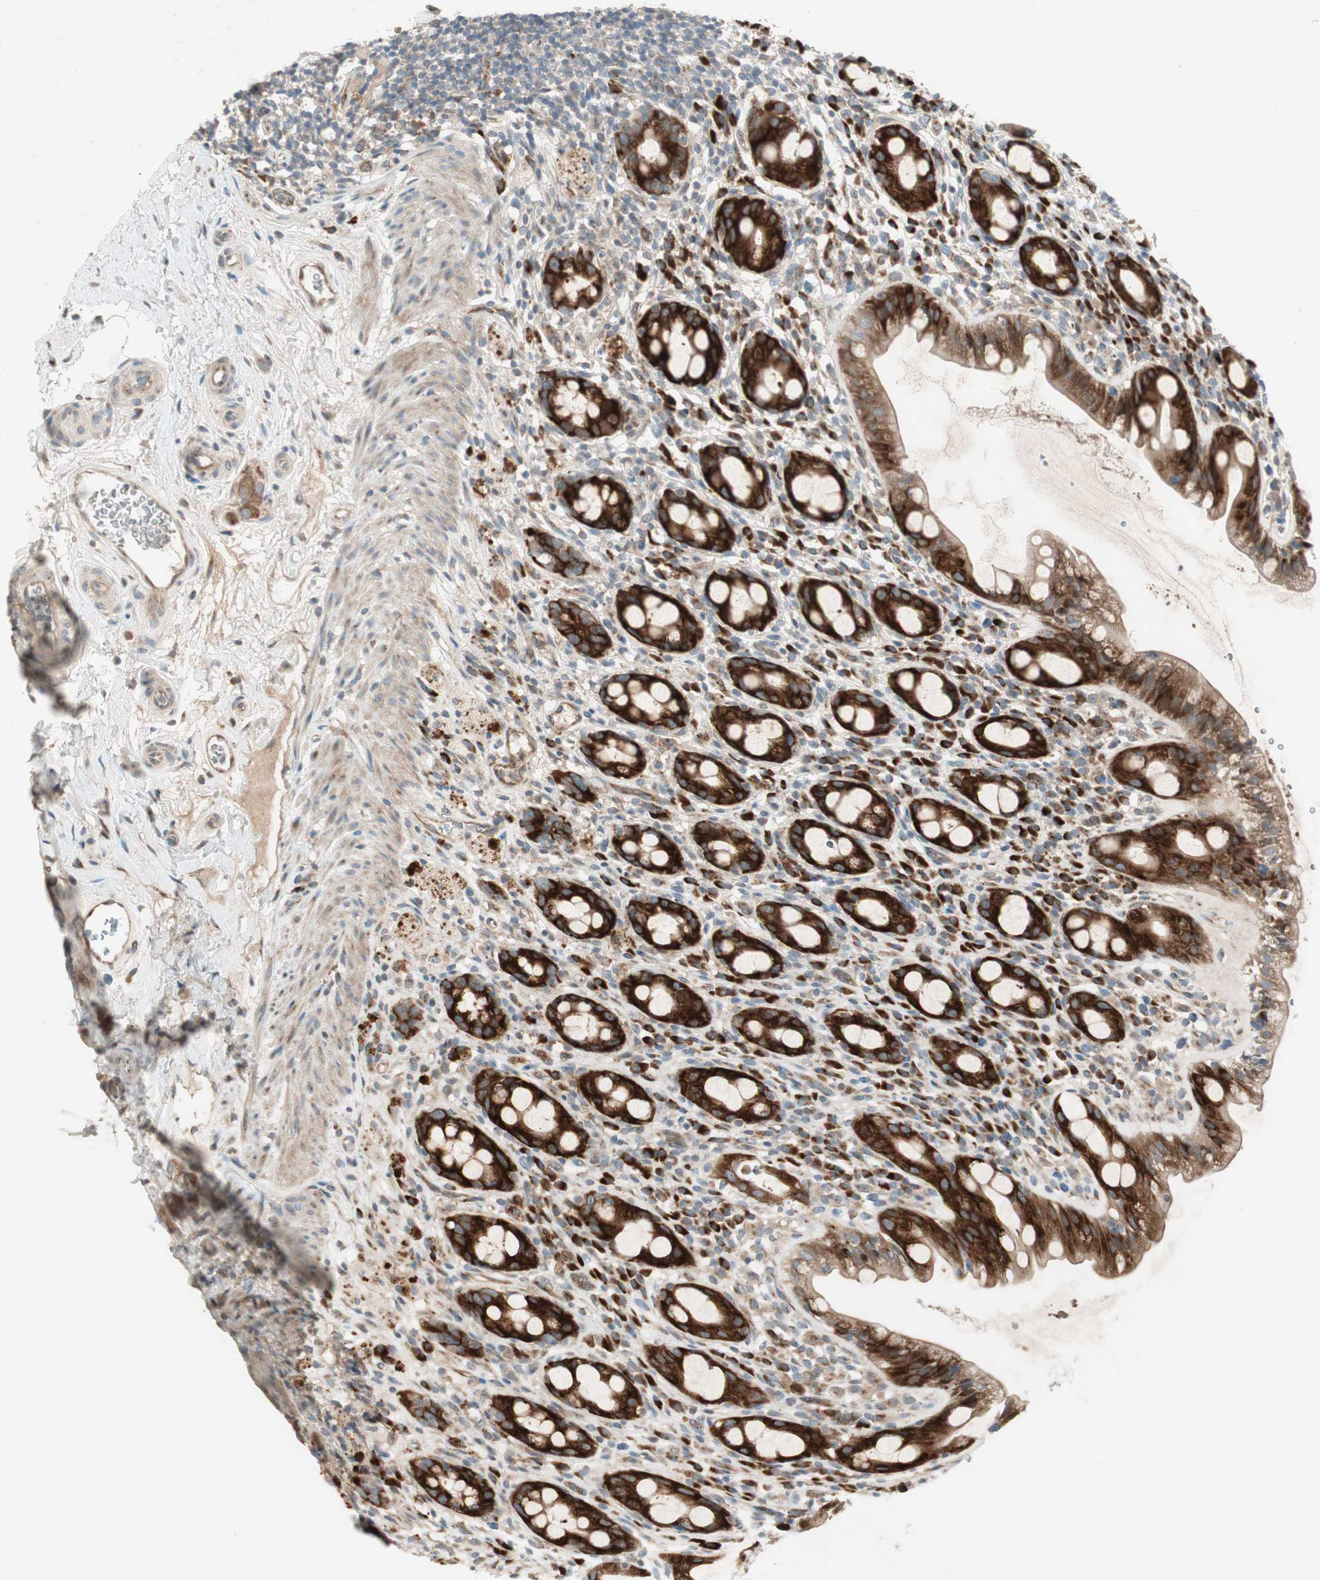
{"staining": {"intensity": "strong", "quantity": ">75%", "location": "cytoplasmic/membranous"}, "tissue": "rectum", "cell_type": "Glandular cells", "image_type": "normal", "snomed": [{"axis": "morphology", "description": "Normal tissue, NOS"}, {"axis": "topography", "description": "Rectum"}], "caption": "Immunohistochemistry (IHC) staining of unremarkable rectum, which shows high levels of strong cytoplasmic/membranous positivity in about >75% of glandular cells indicating strong cytoplasmic/membranous protein staining. The staining was performed using DAB (brown) for protein detection and nuclei were counterstained in hematoxylin (blue).", "gene": "APOO", "patient": {"sex": "male", "age": 44}}